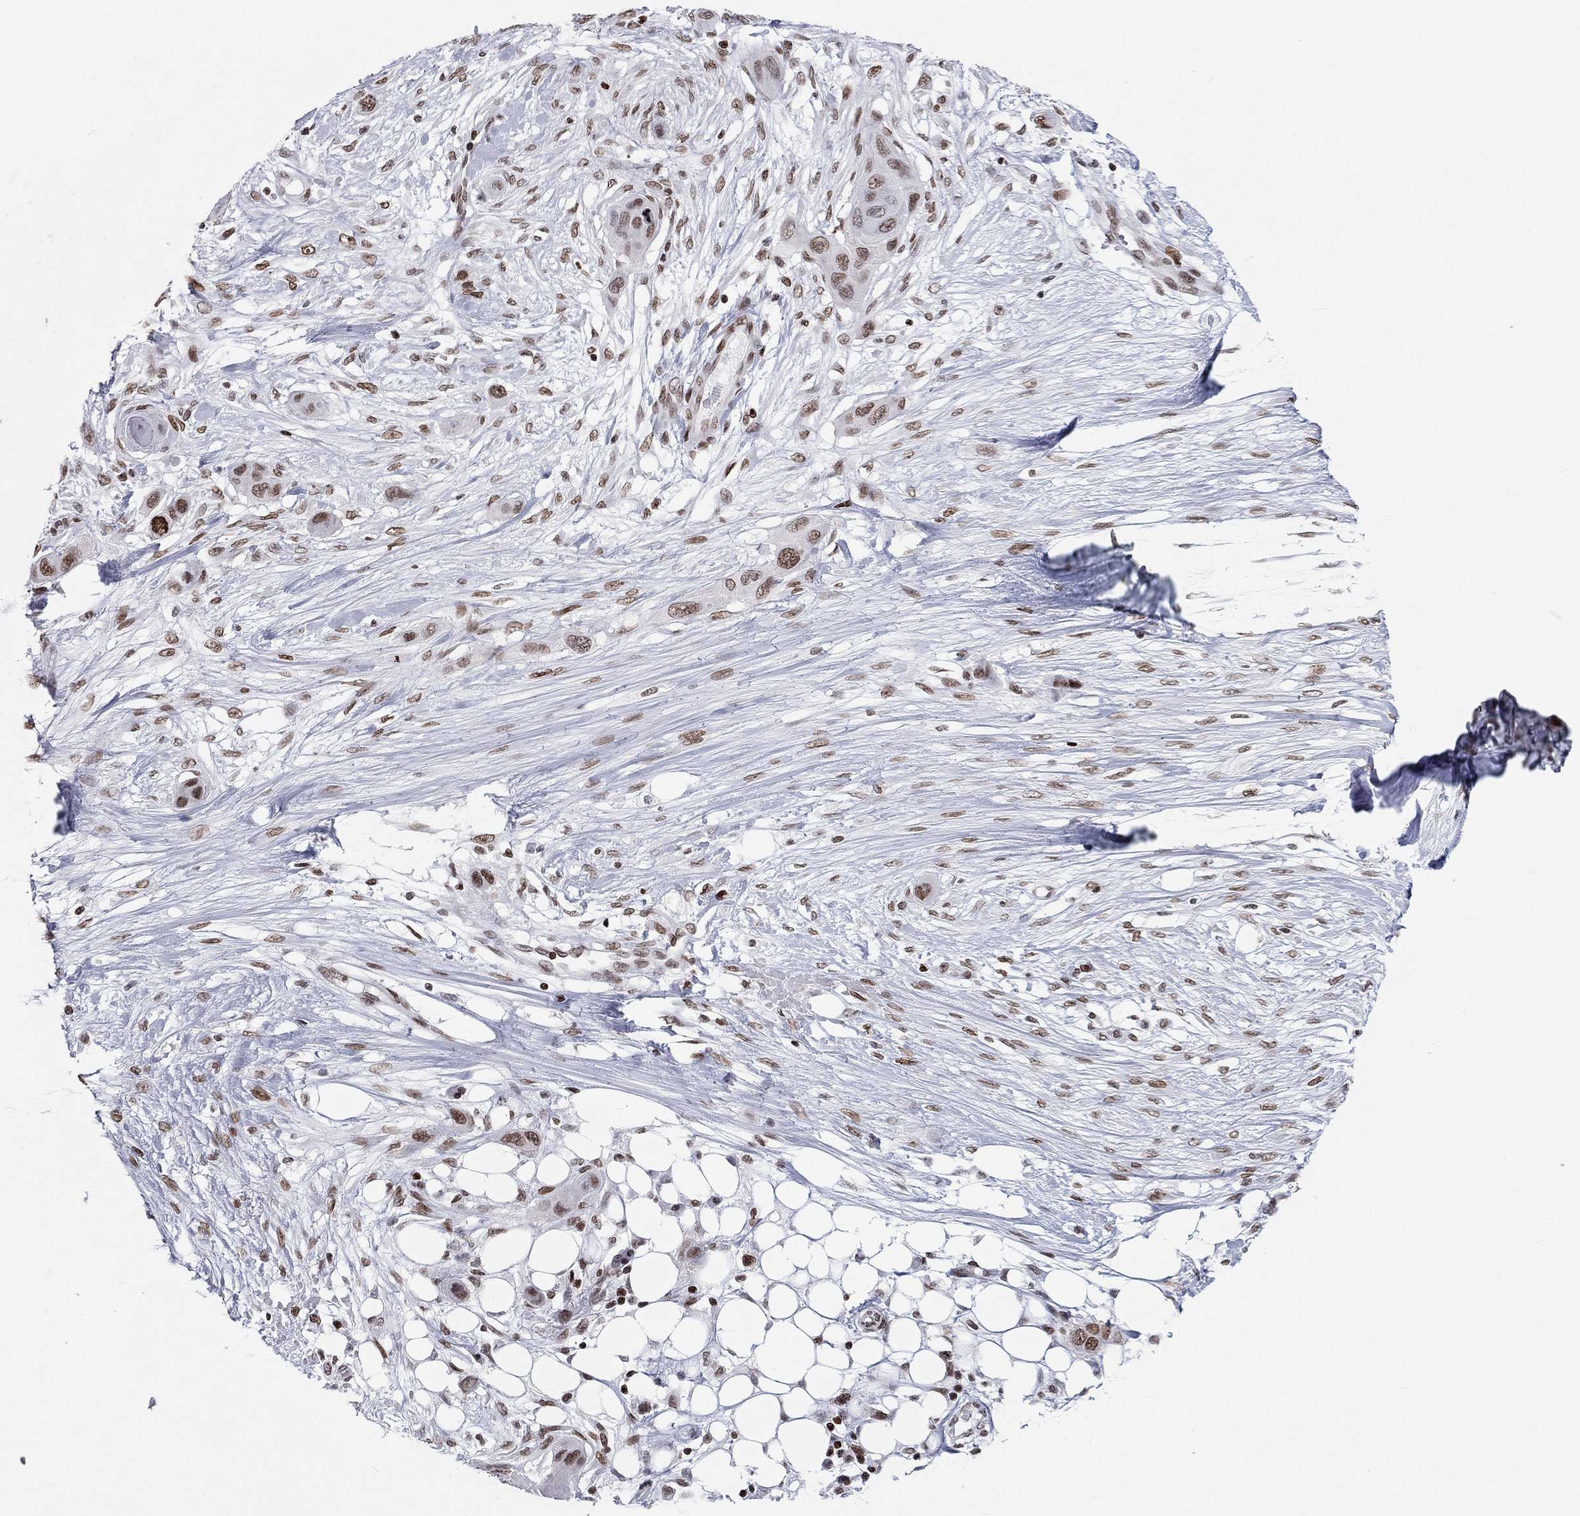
{"staining": {"intensity": "moderate", "quantity": ">75%", "location": "nuclear"}, "tissue": "skin cancer", "cell_type": "Tumor cells", "image_type": "cancer", "snomed": [{"axis": "morphology", "description": "Squamous cell carcinoma, NOS"}, {"axis": "topography", "description": "Skin"}], "caption": "Immunohistochemistry (IHC) (DAB (3,3'-diaminobenzidine)) staining of human skin cancer demonstrates moderate nuclear protein staining in approximately >75% of tumor cells.", "gene": "H2AX", "patient": {"sex": "male", "age": 79}}